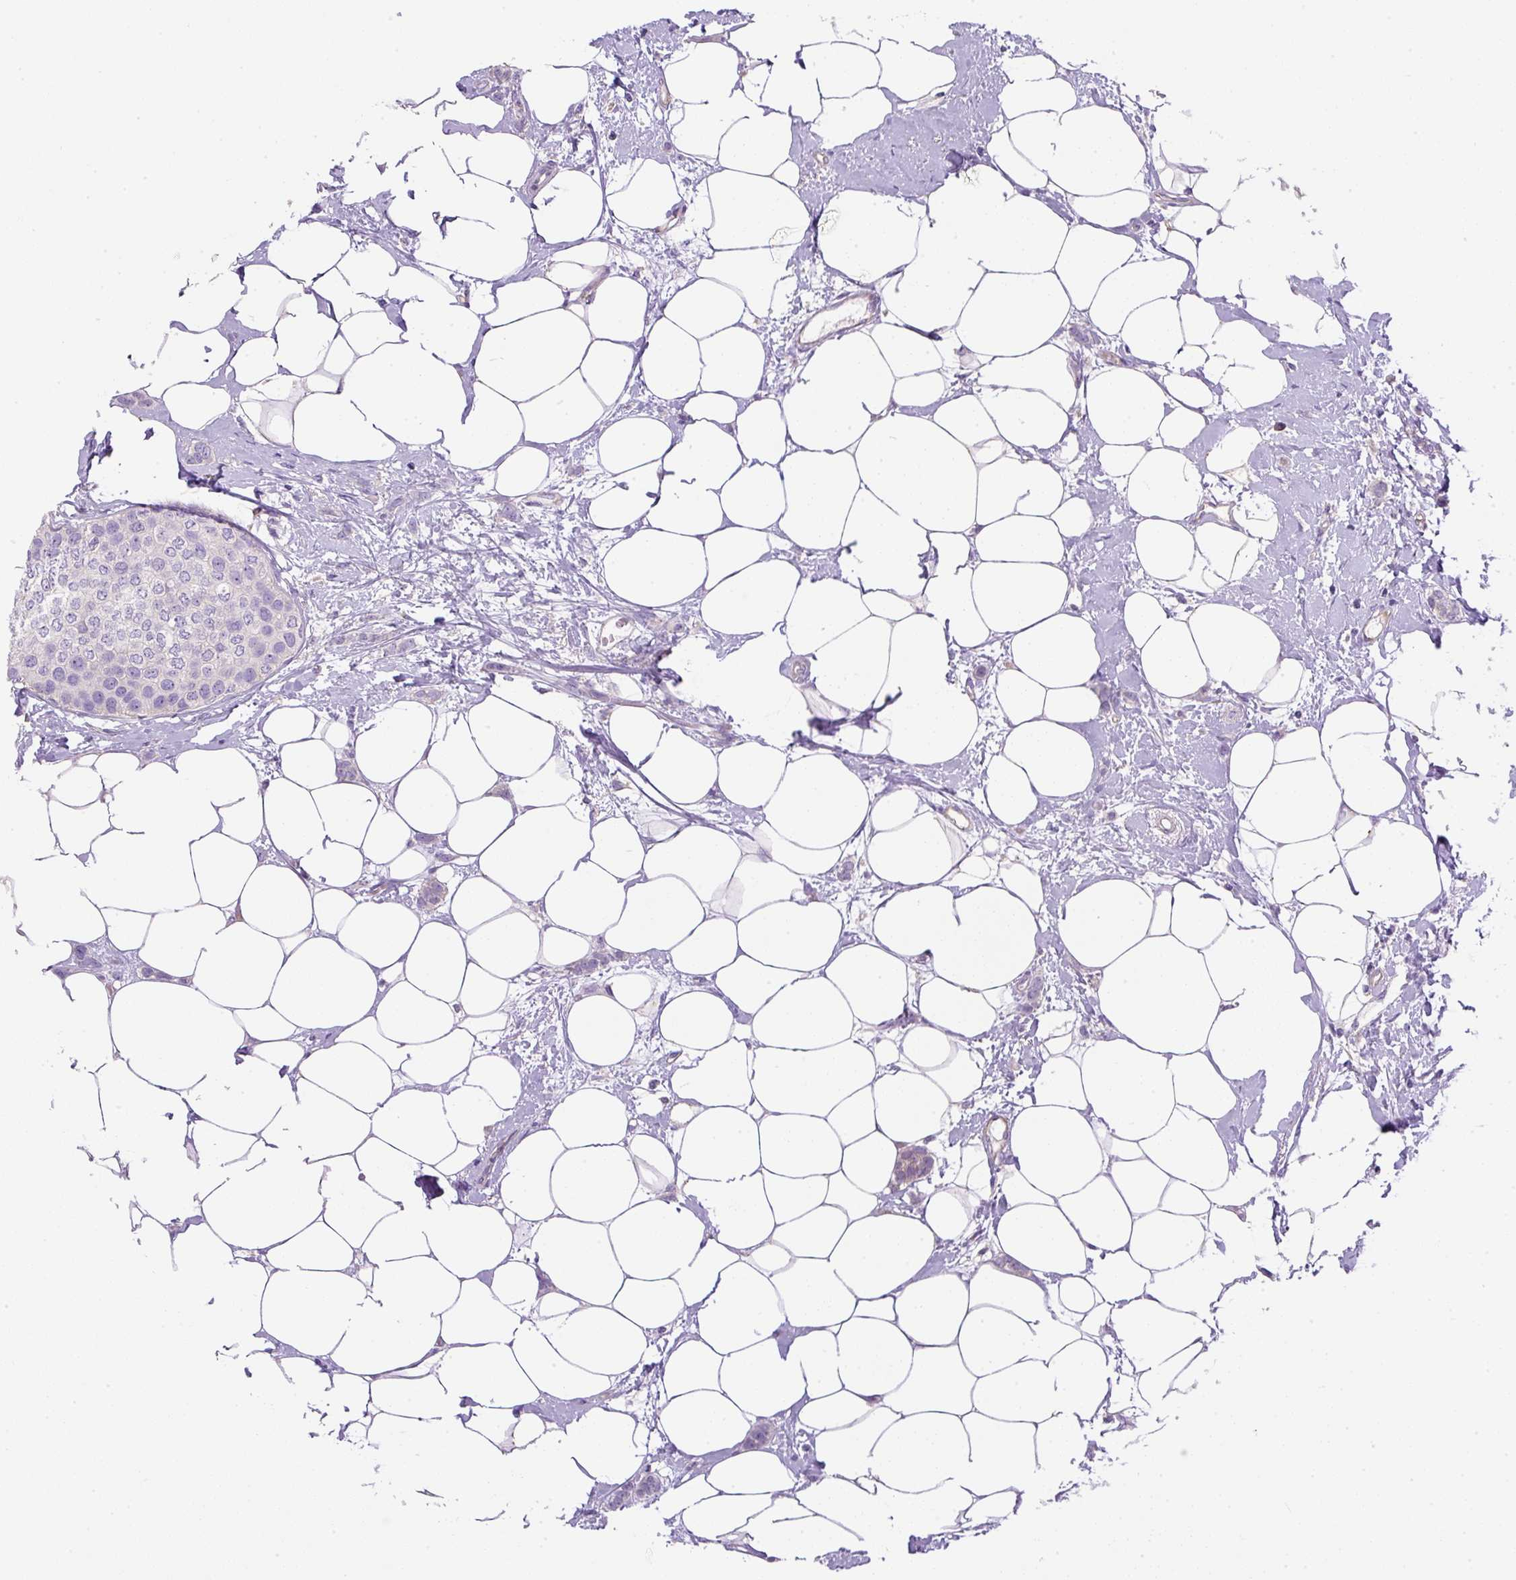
{"staining": {"intensity": "negative", "quantity": "none", "location": "none"}, "tissue": "breast cancer", "cell_type": "Tumor cells", "image_type": "cancer", "snomed": [{"axis": "morphology", "description": "Duct carcinoma"}, {"axis": "topography", "description": "Breast"}], "caption": "Photomicrograph shows no protein positivity in tumor cells of invasive ductal carcinoma (breast) tissue.", "gene": "DAPK1", "patient": {"sex": "female", "age": 72}}